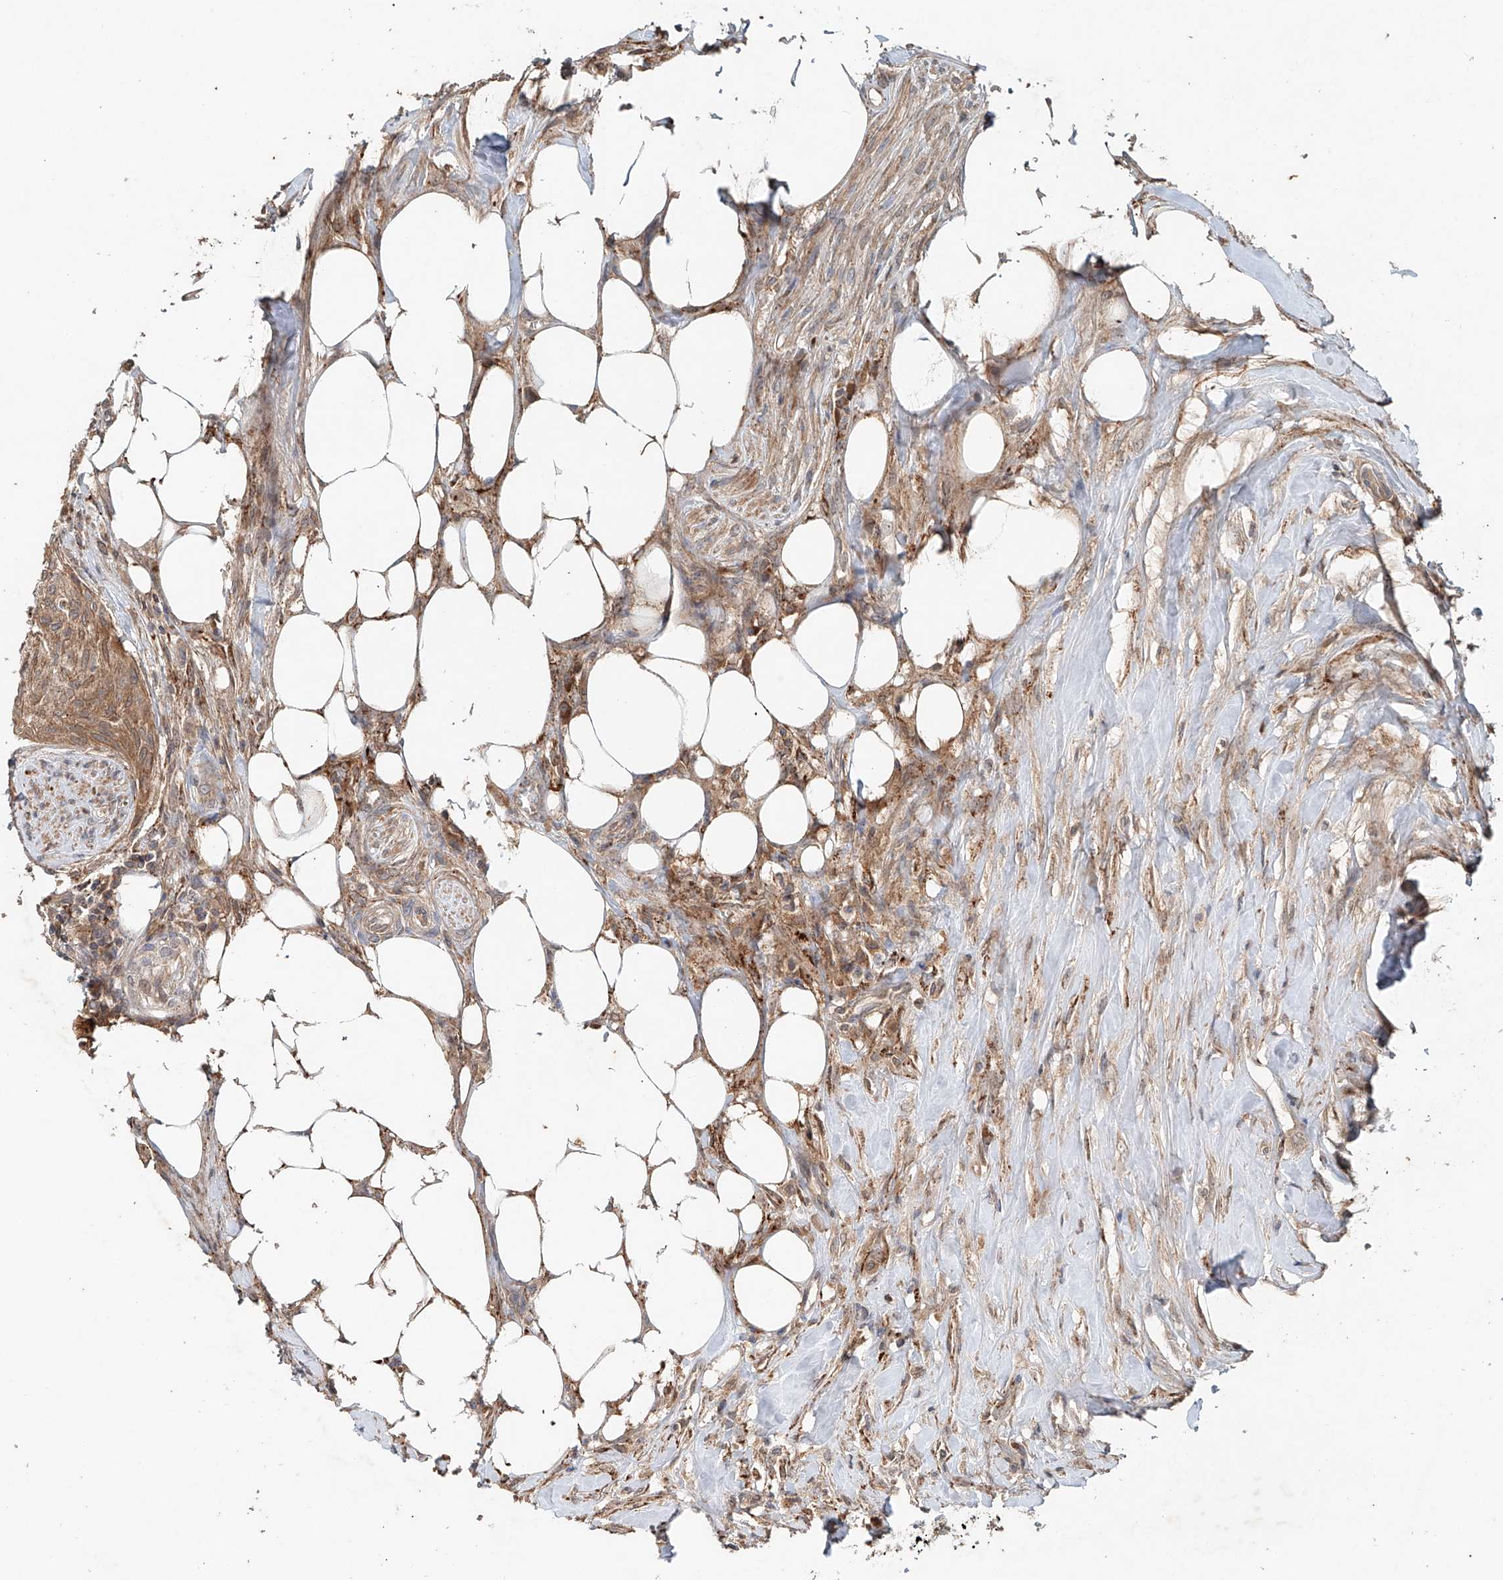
{"staining": {"intensity": "moderate", "quantity": ">75%", "location": "cytoplasmic/membranous"}, "tissue": "urothelial cancer", "cell_type": "Tumor cells", "image_type": "cancer", "snomed": [{"axis": "morphology", "description": "Urothelial carcinoma, High grade"}, {"axis": "topography", "description": "Urinary bladder"}], "caption": "Urothelial cancer tissue displays moderate cytoplasmic/membranous positivity in about >75% of tumor cells (Brightfield microscopy of DAB IHC at high magnification).", "gene": "IER5", "patient": {"sex": "male", "age": 35}}